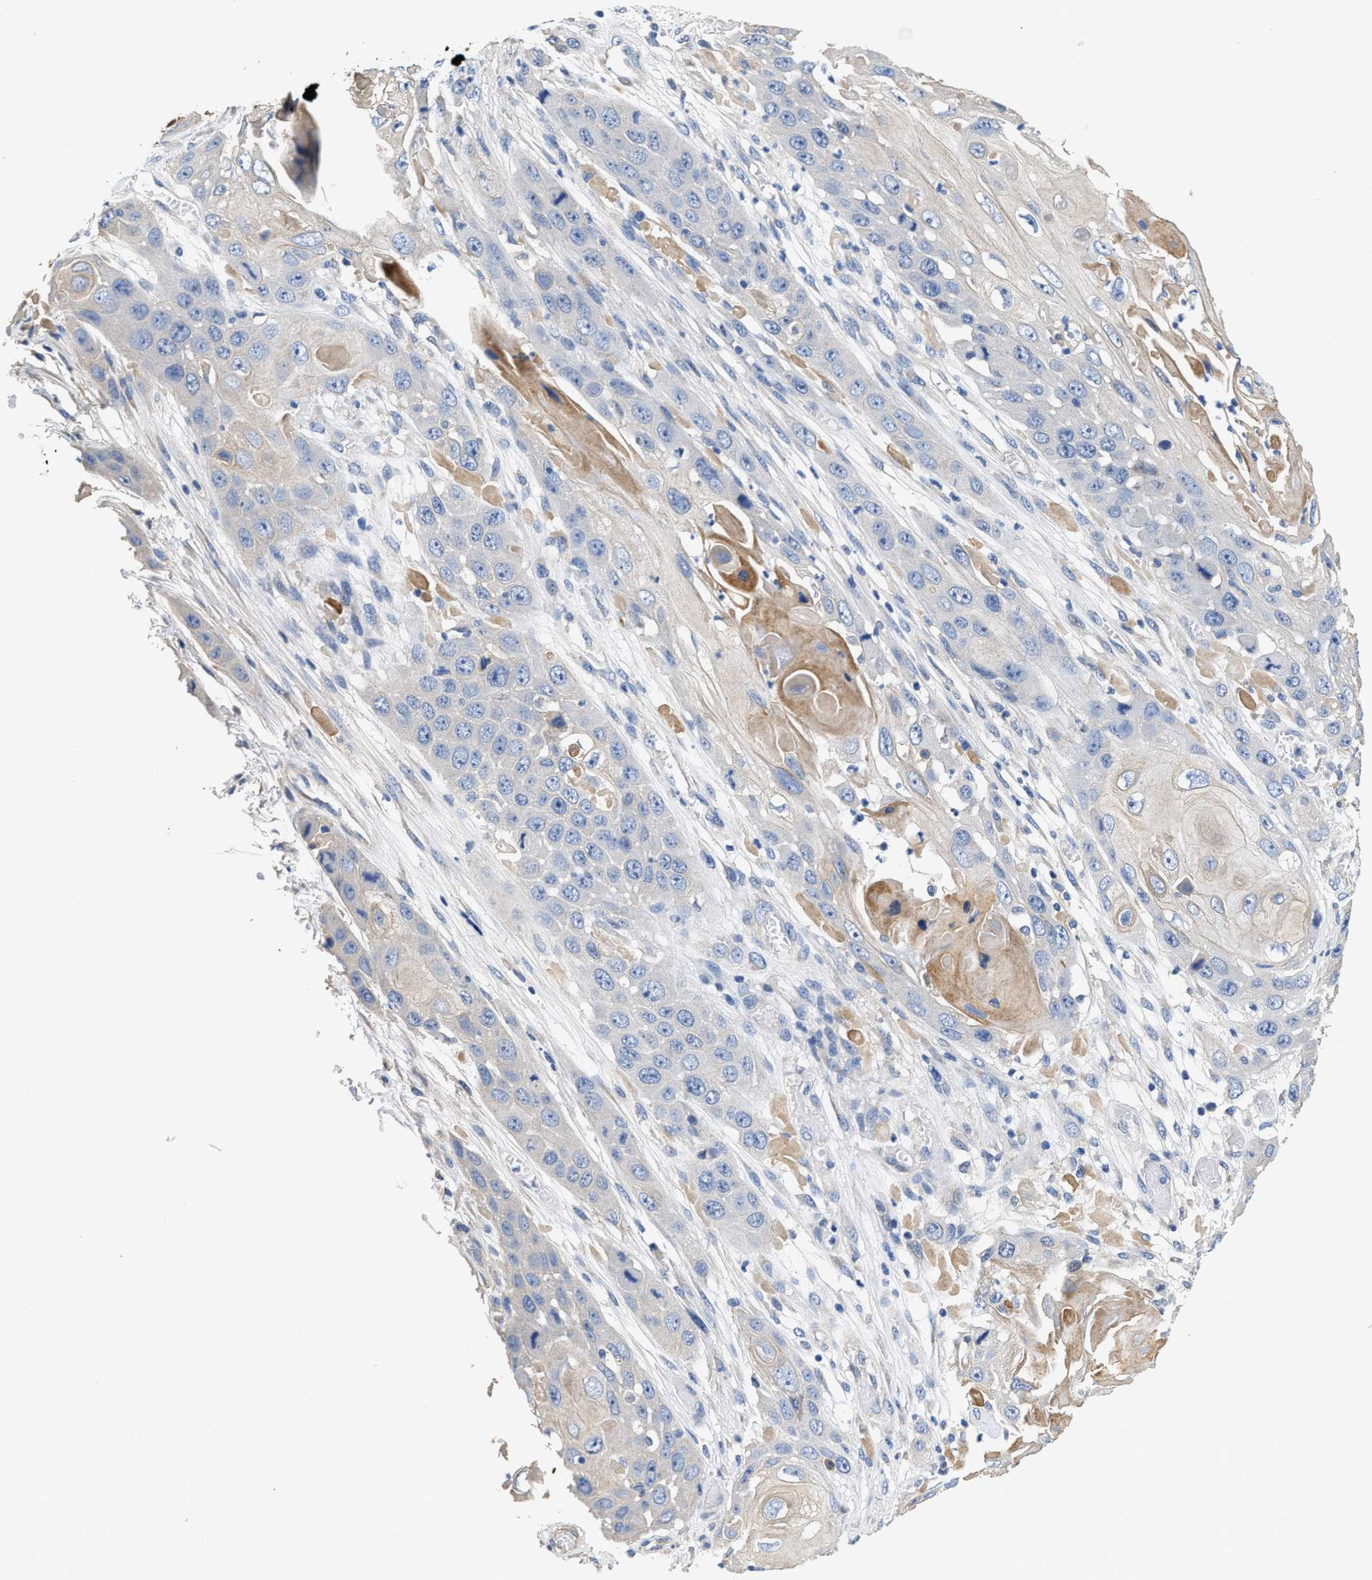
{"staining": {"intensity": "negative", "quantity": "none", "location": "none"}, "tissue": "skin cancer", "cell_type": "Tumor cells", "image_type": "cancer", "snomed": [{"axis": "morphology", "description": "Squamous cell carcinoma, NOS"}, {"axis": "topography", "description": "Skin"}], "caption": "This image is of skin cancer (squamous cell carcinoma) stained with immunohistochemistry (IHC) to label a protein in brown with the nuclei are counter-stained blue. There is no positivity in tumor cells.", "gene": "PEG10", "patient": {"sex": "male", "age": 55}}